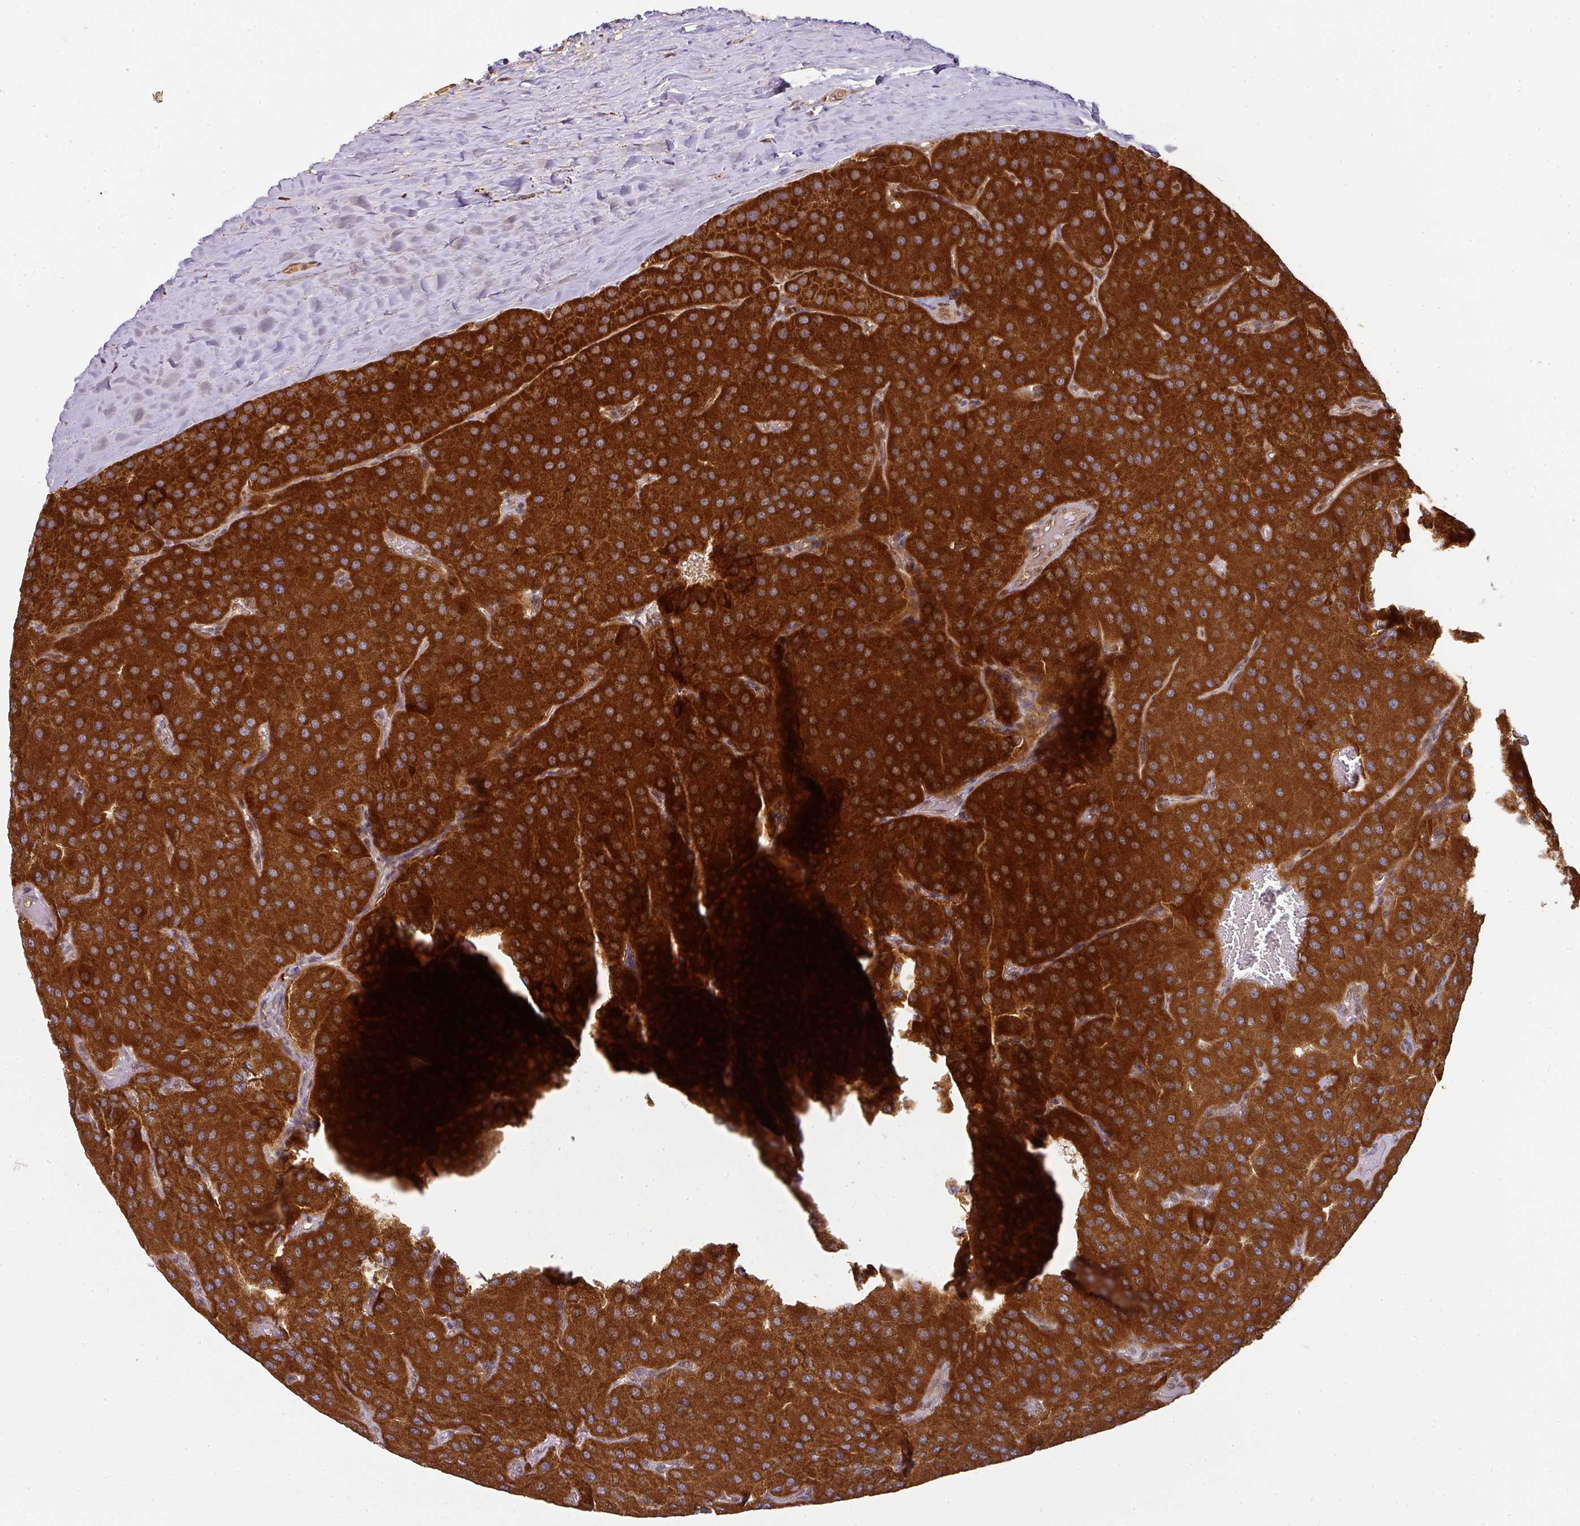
{"staining": {"intensity": "strong", "quantity": ">75%", "location": "cytoplasmic/membranous"}, "tissue": "parathyroid gland", "cell_type": "Glandular cells", "image_type": "normal", "snomed": [{"axis": "morphology", "description": "Normal tissue, NOS"}, {"axis": "morphology", "description": "Adenoma, NOS"}, {"axis": "topography", "description": "Parathyroid gland"}], "caption": "Strong cytoplasmic/membranous expression is present in approximately >75% of glandular cells in unremarkable parathyroid gland. Using DAB (3,3'-diaminobenzidine) (brown) and hematoxylin (blue) stains, captured at high magnification using brightfield microscopy.", "gene": "MALSU1", "patient": {"sex": "female", "age": 86}}